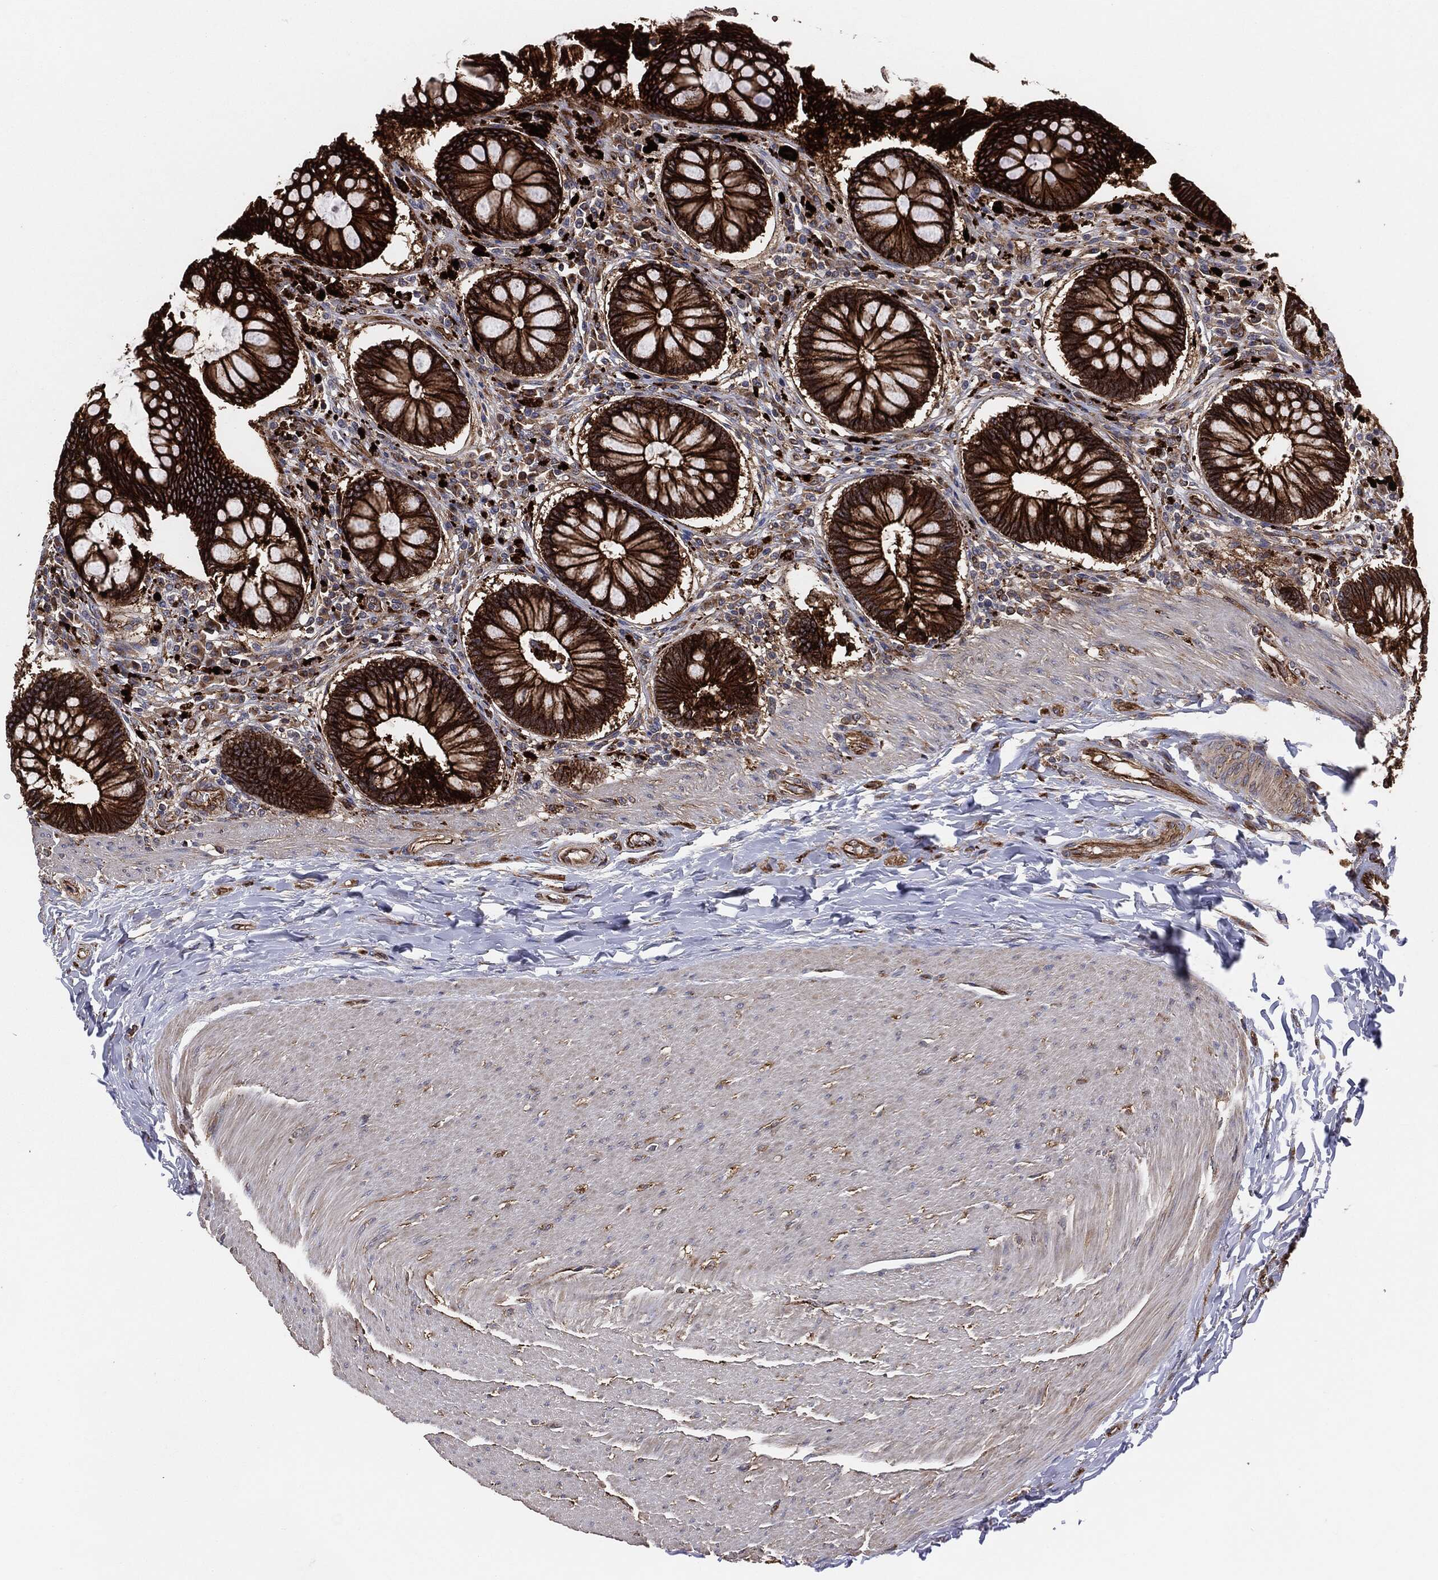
{"staining": {"intensity": "strong", "quantity": ">75%", "location": "cytoplasmic/membranous"}, "tissue": "rectum", "cell_type": "Glandular cells", "image_type": "normal", "snomed": [{"axis": "morphology", "description": "Normal tissue, NOS"}, {"axis": "topography", "description": "Rectum"}], "caption": "Immunohistochemistry micrograph of benign rectum: human rectum stained using immunohistochemistry (IHC) displays high levels of strong protein expression localized specifically in the cytoplasmic/membranous of glandular cells, appearing as a cytoplasmic/membranous brown color.", "gene": "CTNNA1", "patient": {"sex": "female", "age": 58}}